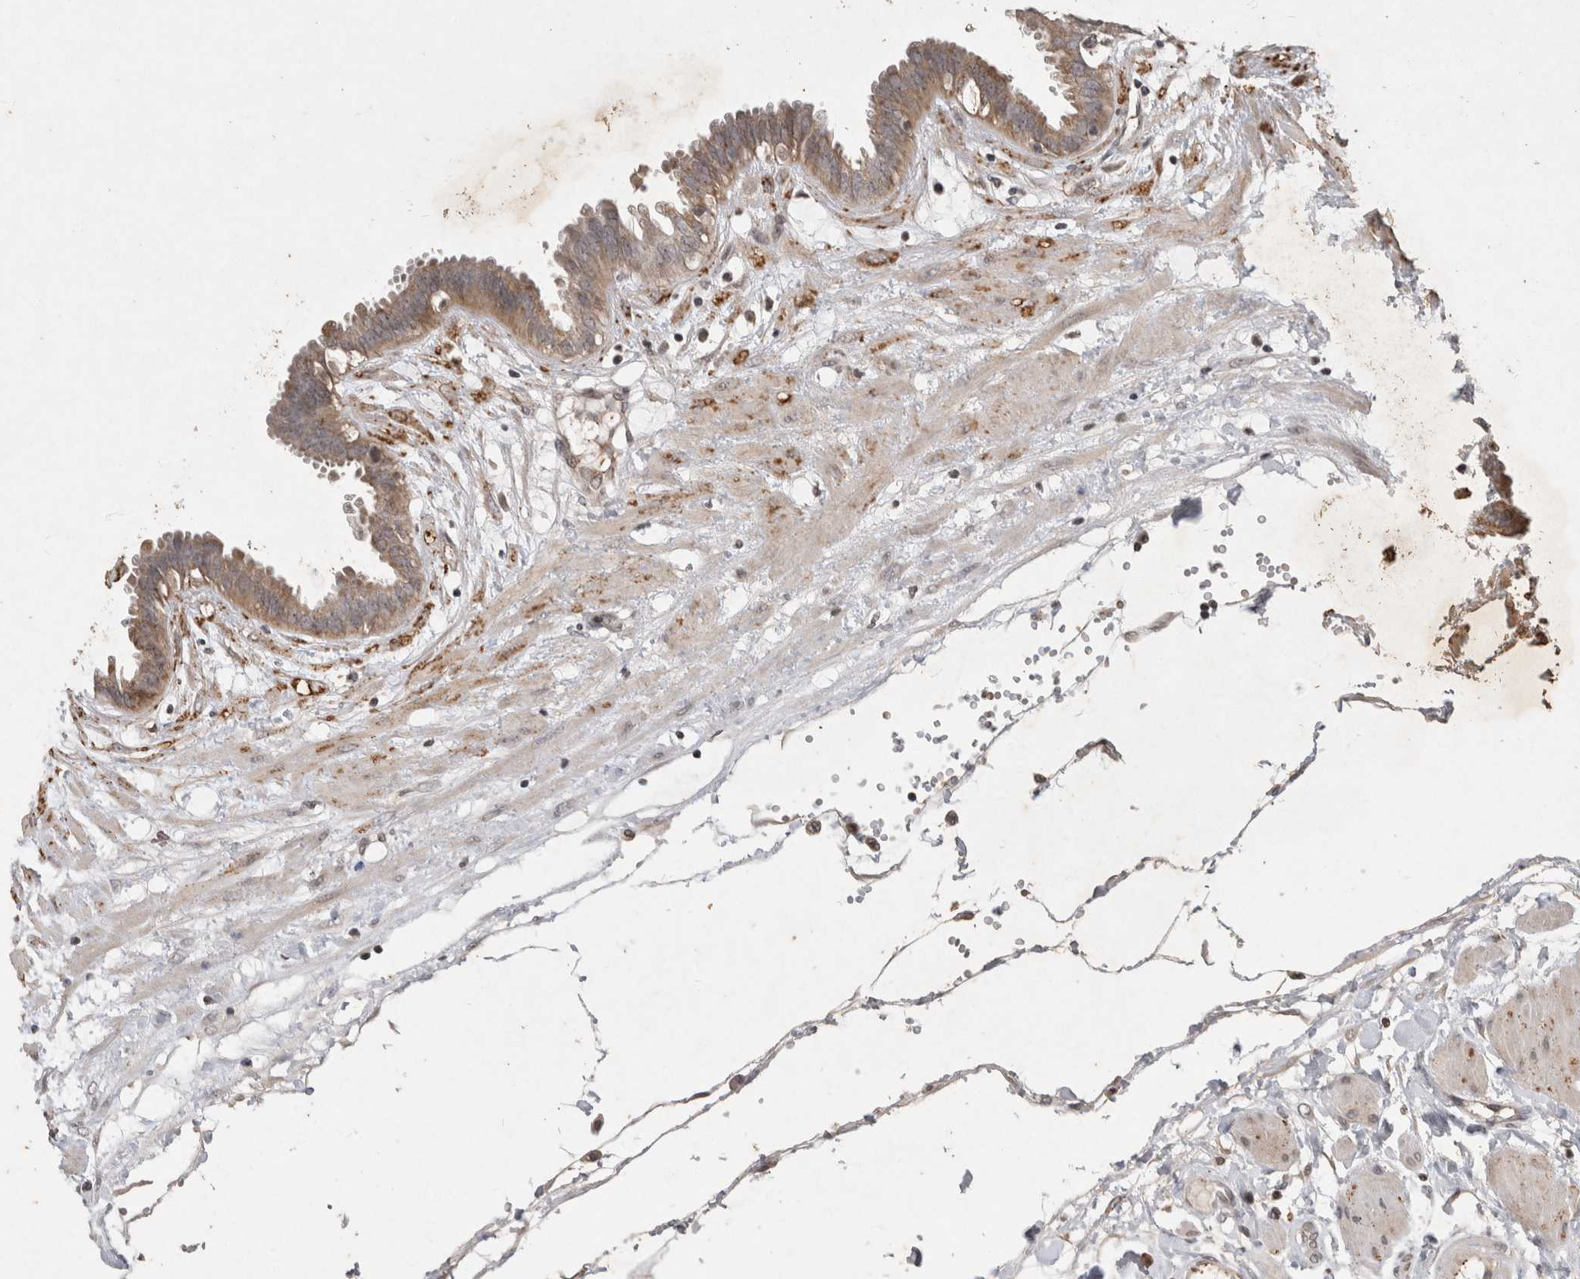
{"staining": {"intensity": "moderate", "quantity": "25%-75%", "location": "cytoplasmic/membranous"}, "tissue": "fallopian tube", "cell_type": "Glandular cells", "image_type": "normal", "snomed": [{"axis": "morphology", "description": "Normal tissue, NOS"}, {"axis": "topography", "description": "Fallopian tube"}, {"axis": "topography", "description": "Placenta"}], "caption": "Fallopian tube stained for a protein (brown) displays moderate cytoplasmic/membranous positive staining in approximately 25%-75% of glandular cells.", "gene": "HRK", "patient": {"sex": "female", "age": 32}}